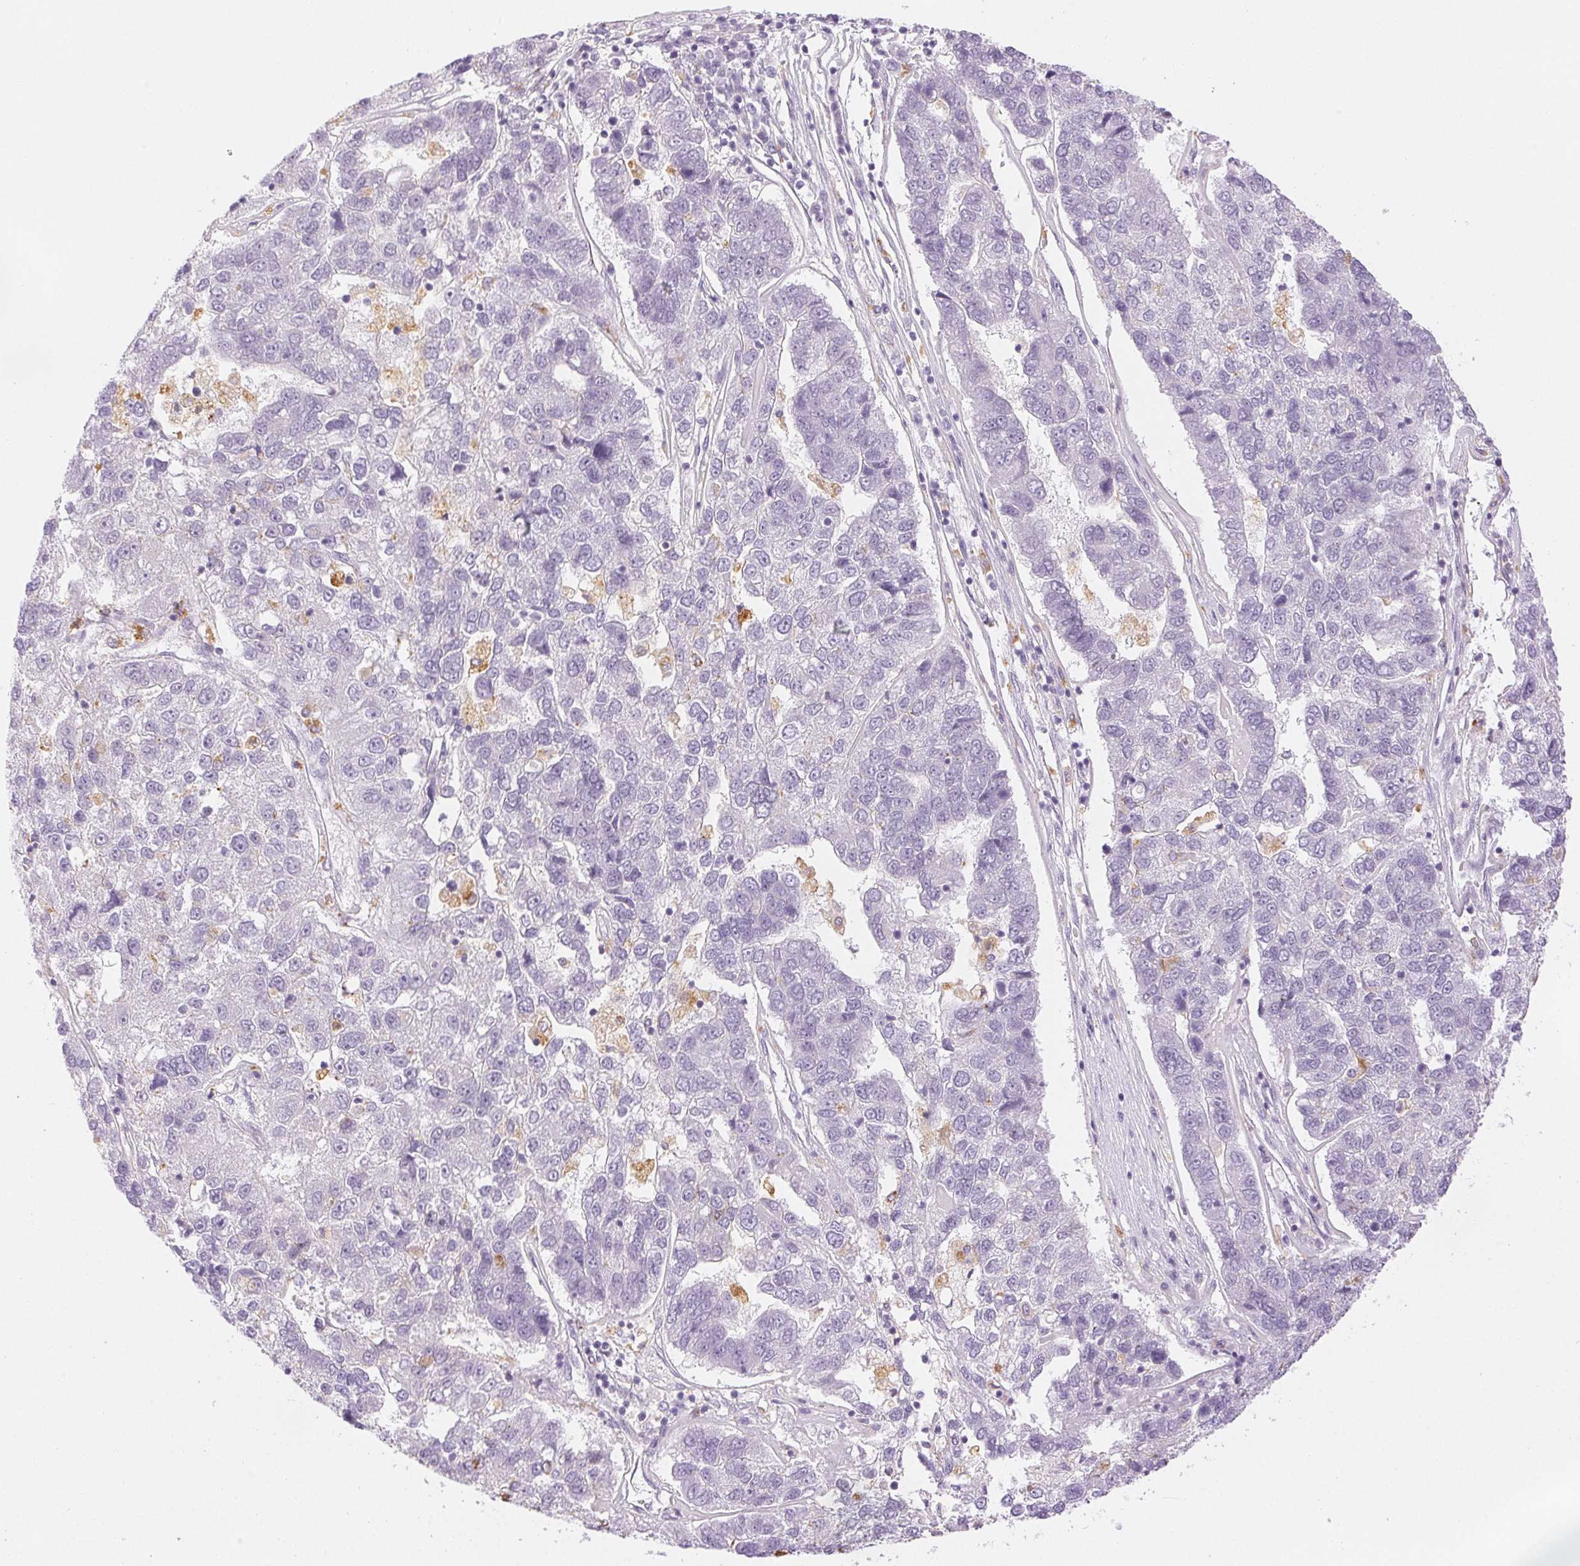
{"staining": {"intensity": "negative", "quantity": "none", "location": "none"}, "tissue": "pancreatic cancer", "cell_type": "Tumor cells", "image_type": "cancer", "snomed": [{"axis": "morphology", "description": "Adenocarcinoma, NOS"}, {"axis": "topography", "description": "Pancreas"}], "caption": "Immunohistochemical staining of pancreatic cancer (adenocarcinoma) exhibits no significant expression in tumor cells.", "gene": "SLC5A2", "patient": {"sex": "female", "age": 61}}